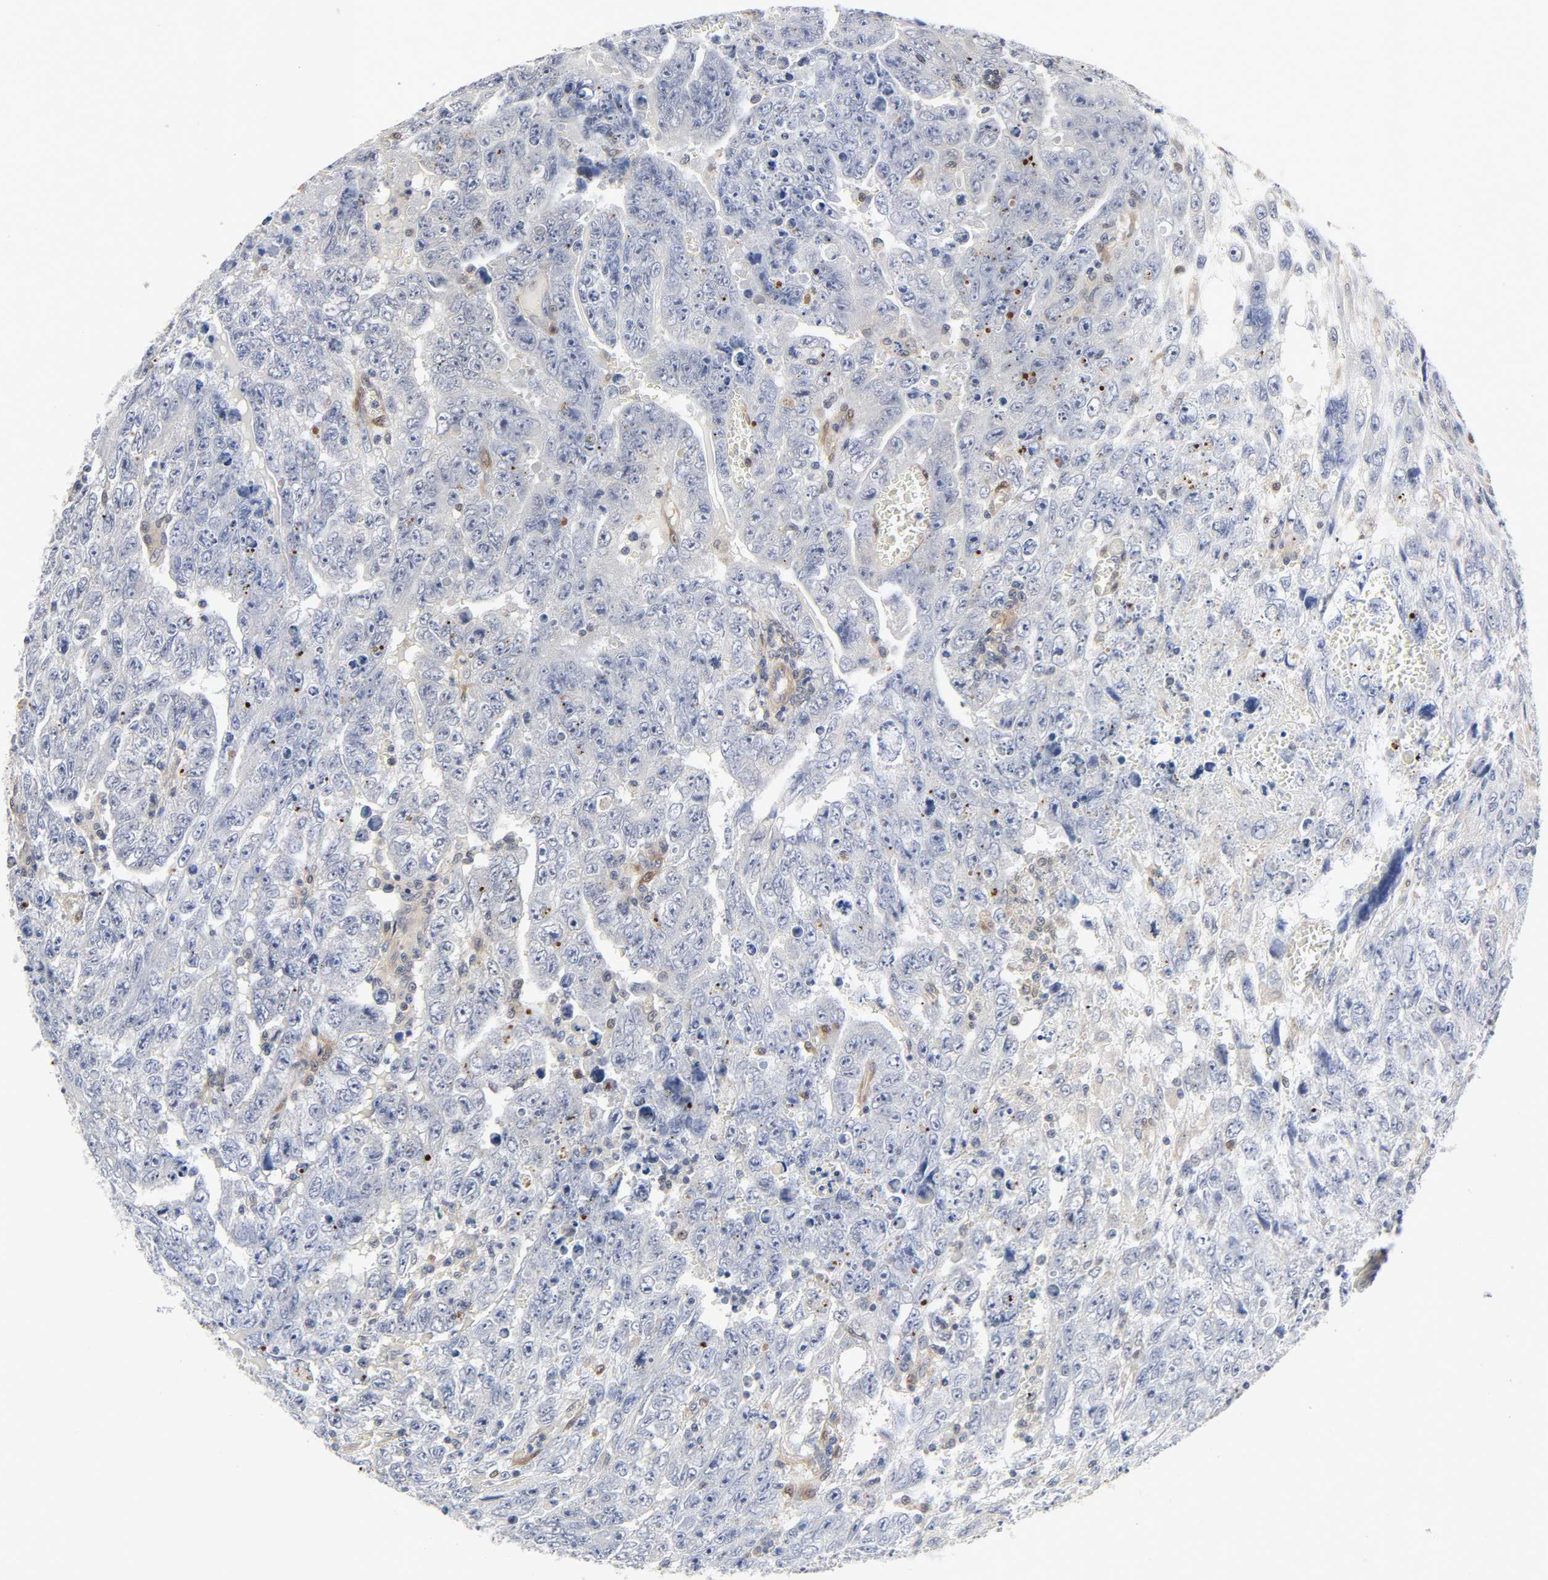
{"staining": {"intensity": "weak", "quantity": "<25%", "location": "cytoplasmic/membranous"}, "tissue": "testis cancer", "cell_type": "Tumor cells", "image_type": "cancer", "snomed": [{"axis": "morphology", "description": "Carcinoma, Embryonal, NOS"}, {"axis": "topography", "description": "Testis"}], "caption": "Immunohistochemical staining of human testis cancer (embryonal carcinoma) shows no significant staining in tumor cells. (DAB immunohistochemistry (IHC), high magnification).", "gene": "PTEN", "patient": {"sex": "male", "age": 28}}